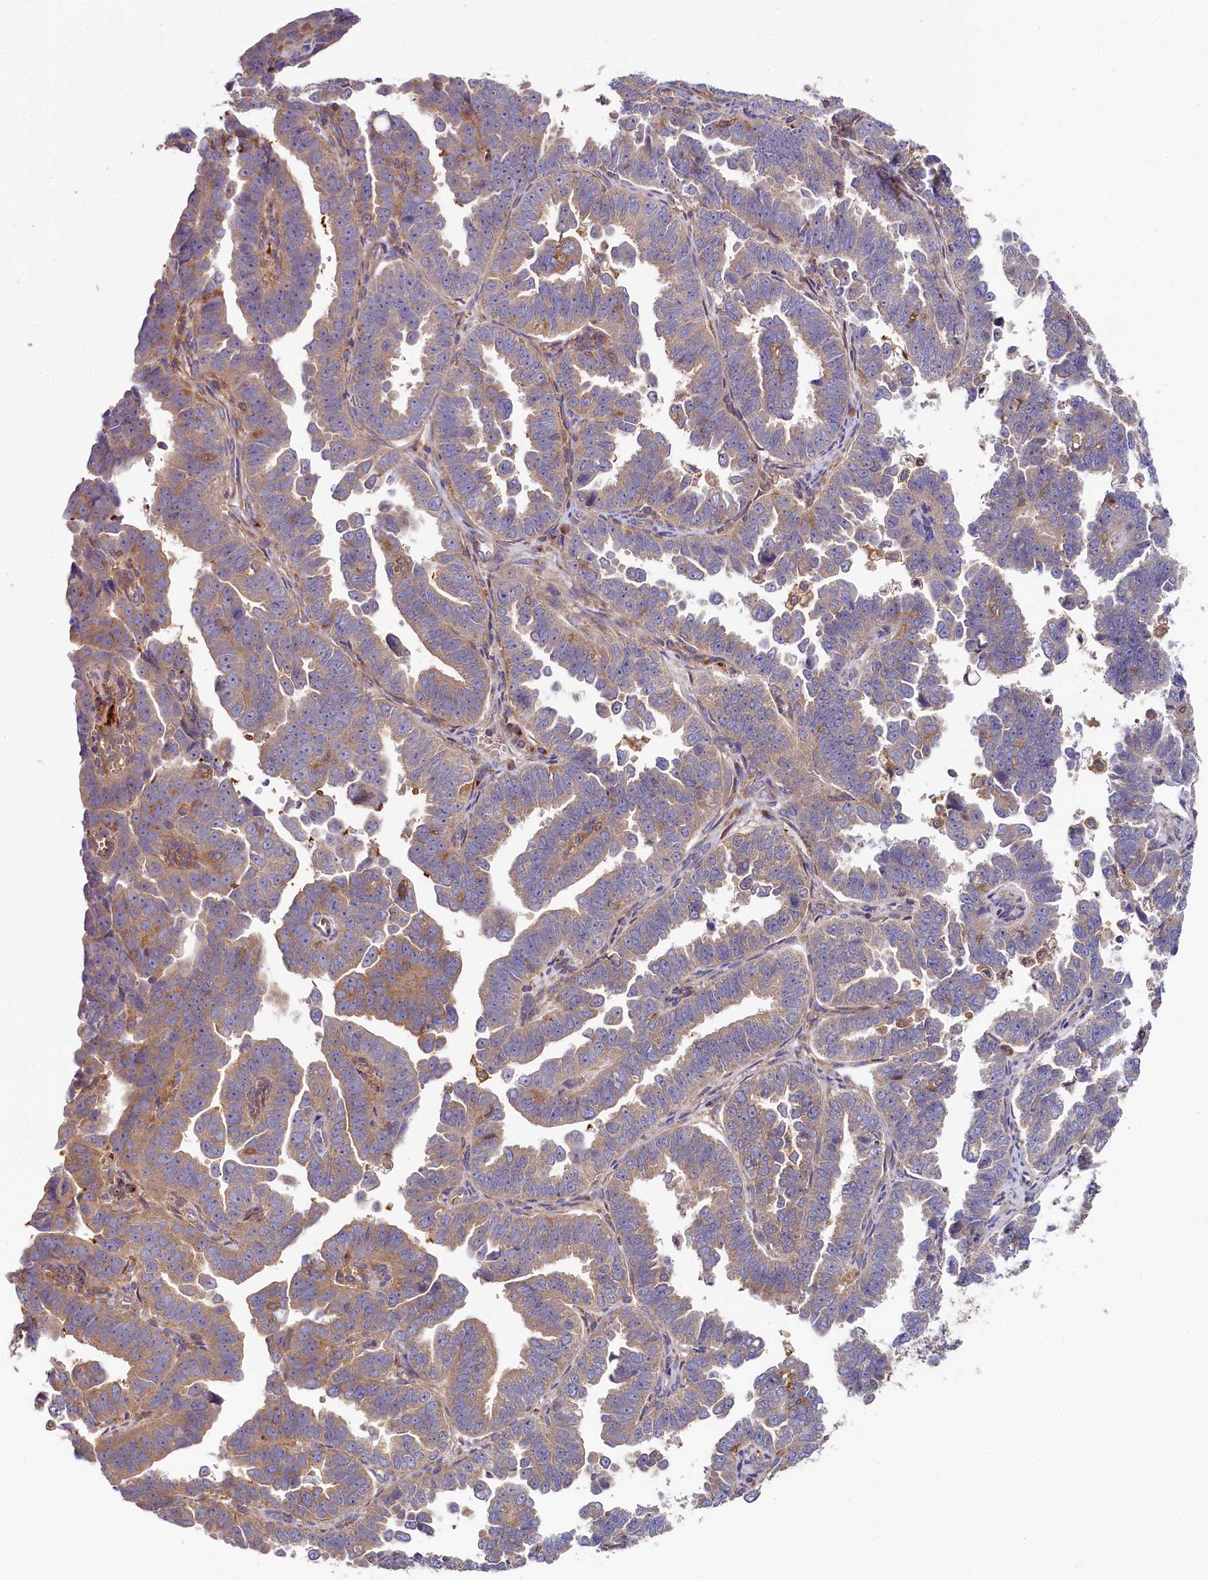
{"staining": {"intensity": "weak", "quantity": "25%-75%", "location": "cytoplasmic/membranous"}, "tissue": "endometrial cancer", "cell_type": "Tumor cells", "image_type": "cancer", "snomed": [{"axis": "morphology", "description": "Adenocarcinoma, NOS"}, {"axis": "topography", "description": "Endometrium"}], "caption": "A low amount of weak cytoplasmic/membranous staining is appreciated in approximately 25%-75% of tumor cells in endometrial adenocarcinoma tissue.", "gene": "PPIP5K1", "patient": {"sex": "female", "age": 75}}